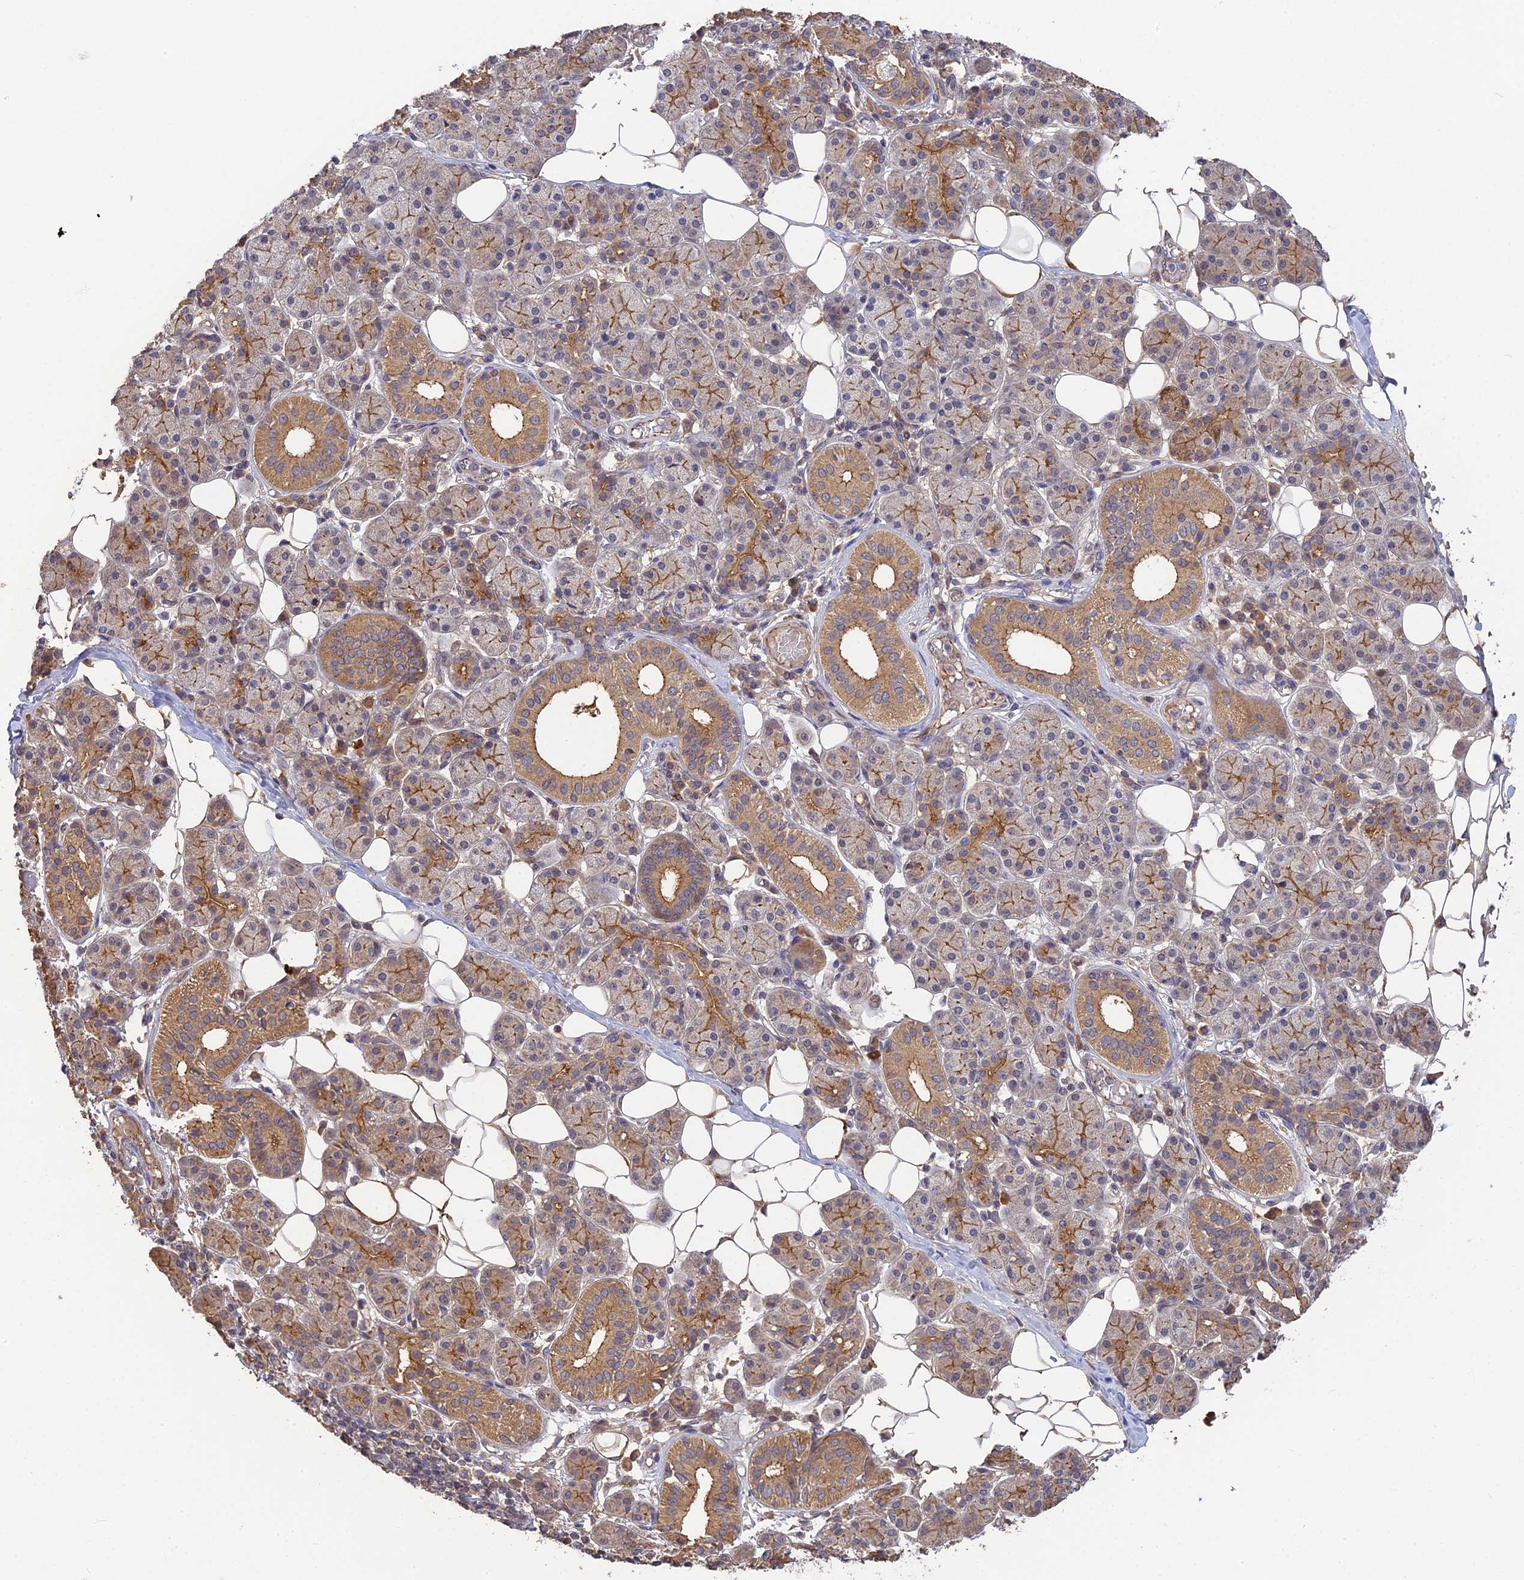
{"staining": {"intensity": "moderate", "quantity": ">75%", "location": "cytoplasmic/membranous"}, "tissue": "salivary gland", "cell_type": "Glandular cells", "image_type": "normal", "snomed": [{"axis": "morphology", "description": "Normal tissue, NOS"}, {"axis": "topography", "description": "Salivary gland"}], "caption": "IHC of normal human salivary gland displays medium levels of moderate cytoplasmic/membranous expression in about >75% of glandular cells. (IHC, brightfield microscopy, high magnification).", "gene": "ARHGAP40", "patient": {"sex": "female", "age": 33}}